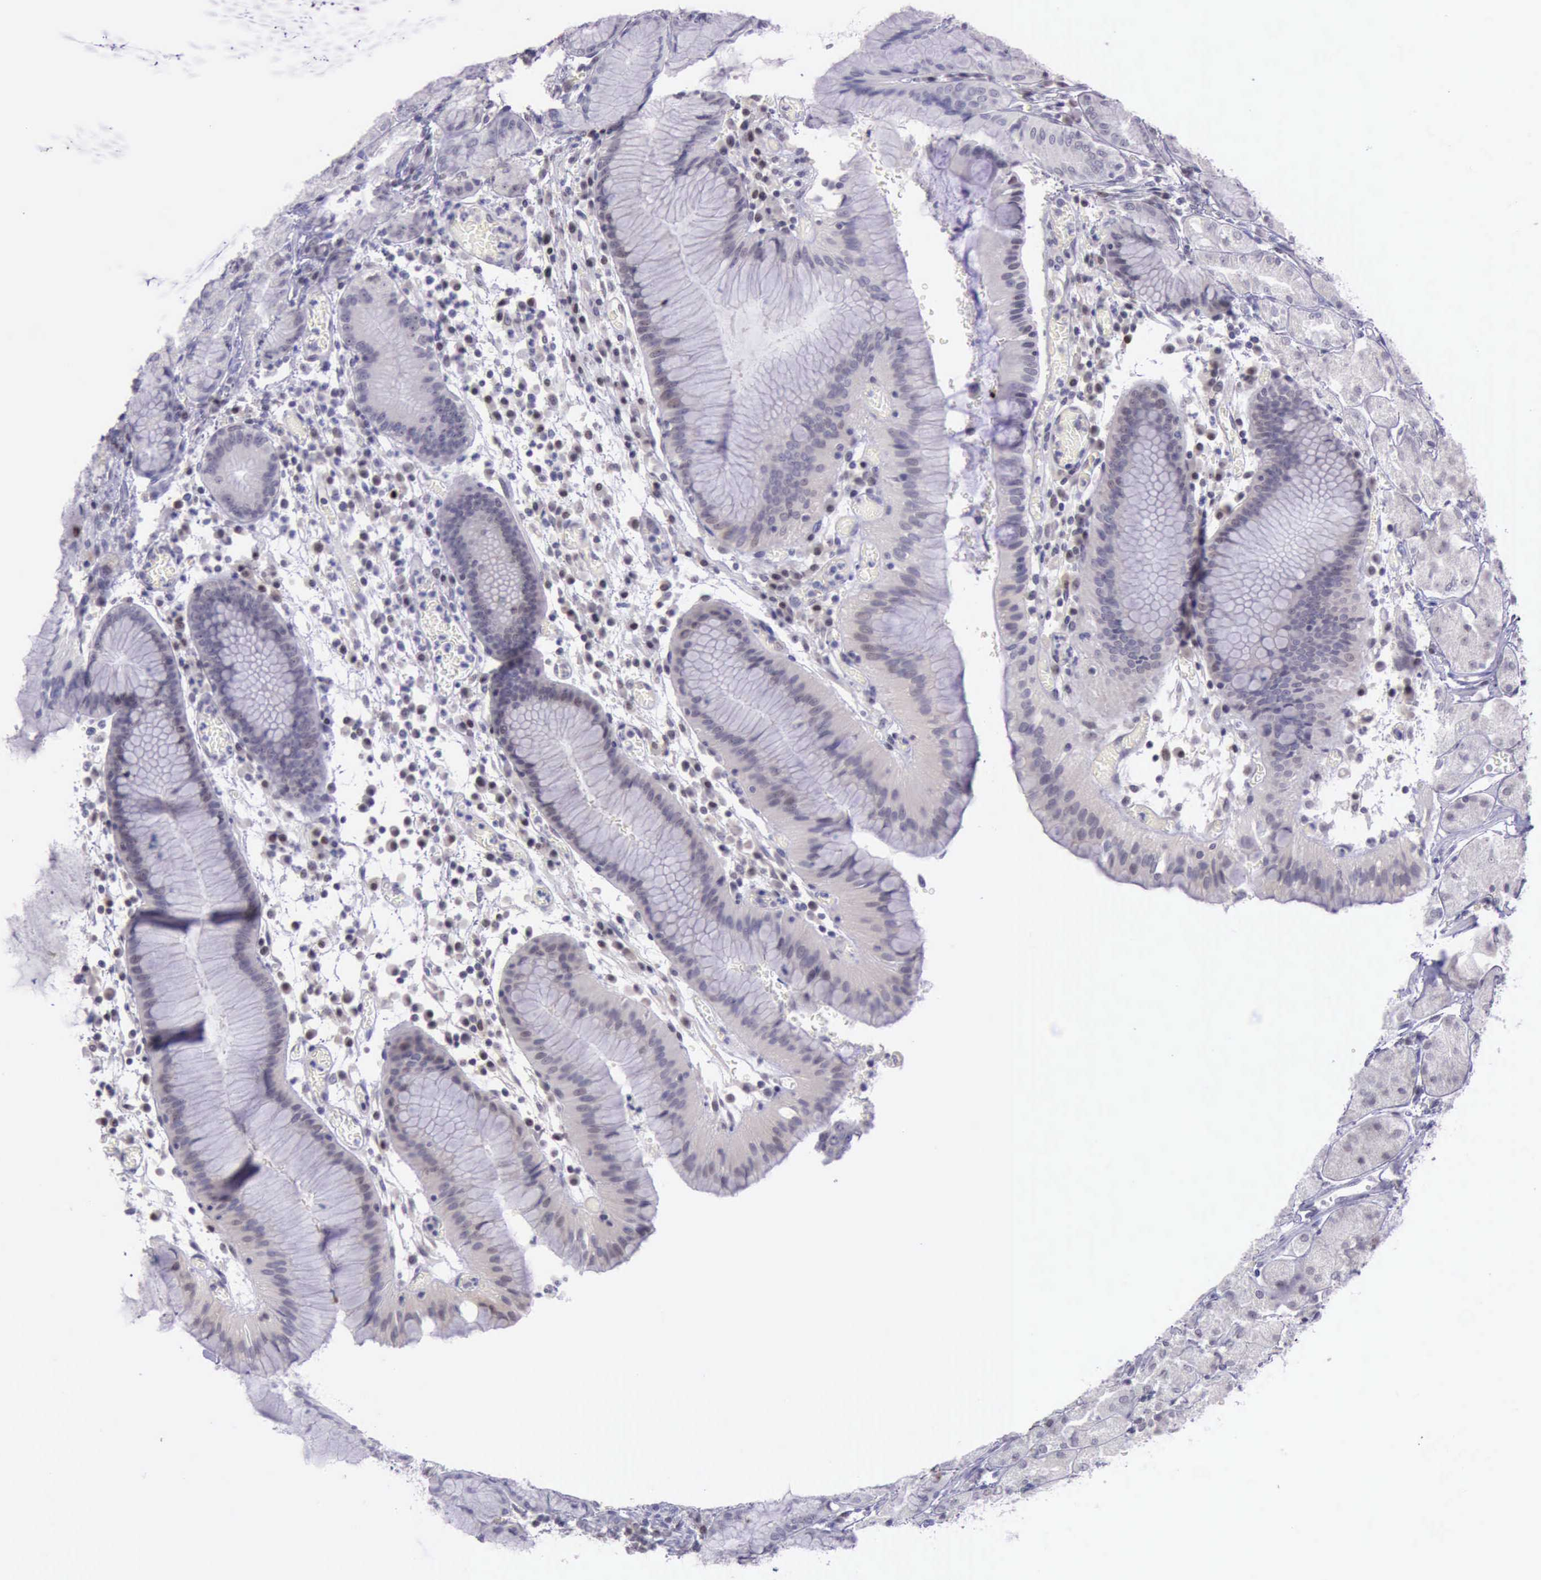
{"staining": {"intensity": "negative", "quantity": "none", "location": "none"}, "tissue": "stomach", "cell_type": "Glandular cells", "image_type": "normal", "snomed": [{"axis": "morphology", "description": "Normal tissue, NOS"}, {"axis": "topography", "description": "Stomach, lower"}], "caption": "An IHC image of benign stomach is shown. There is no staining in glandular cells of stomach. (Stains: DAB (3,3'-diaminobenzidine) IHC with hematoxylin counter stain, Microscopy: brightfield microscopy at high magnification).", "gene": "PARP1", "patient": {"sex": "female", "age": 73}}